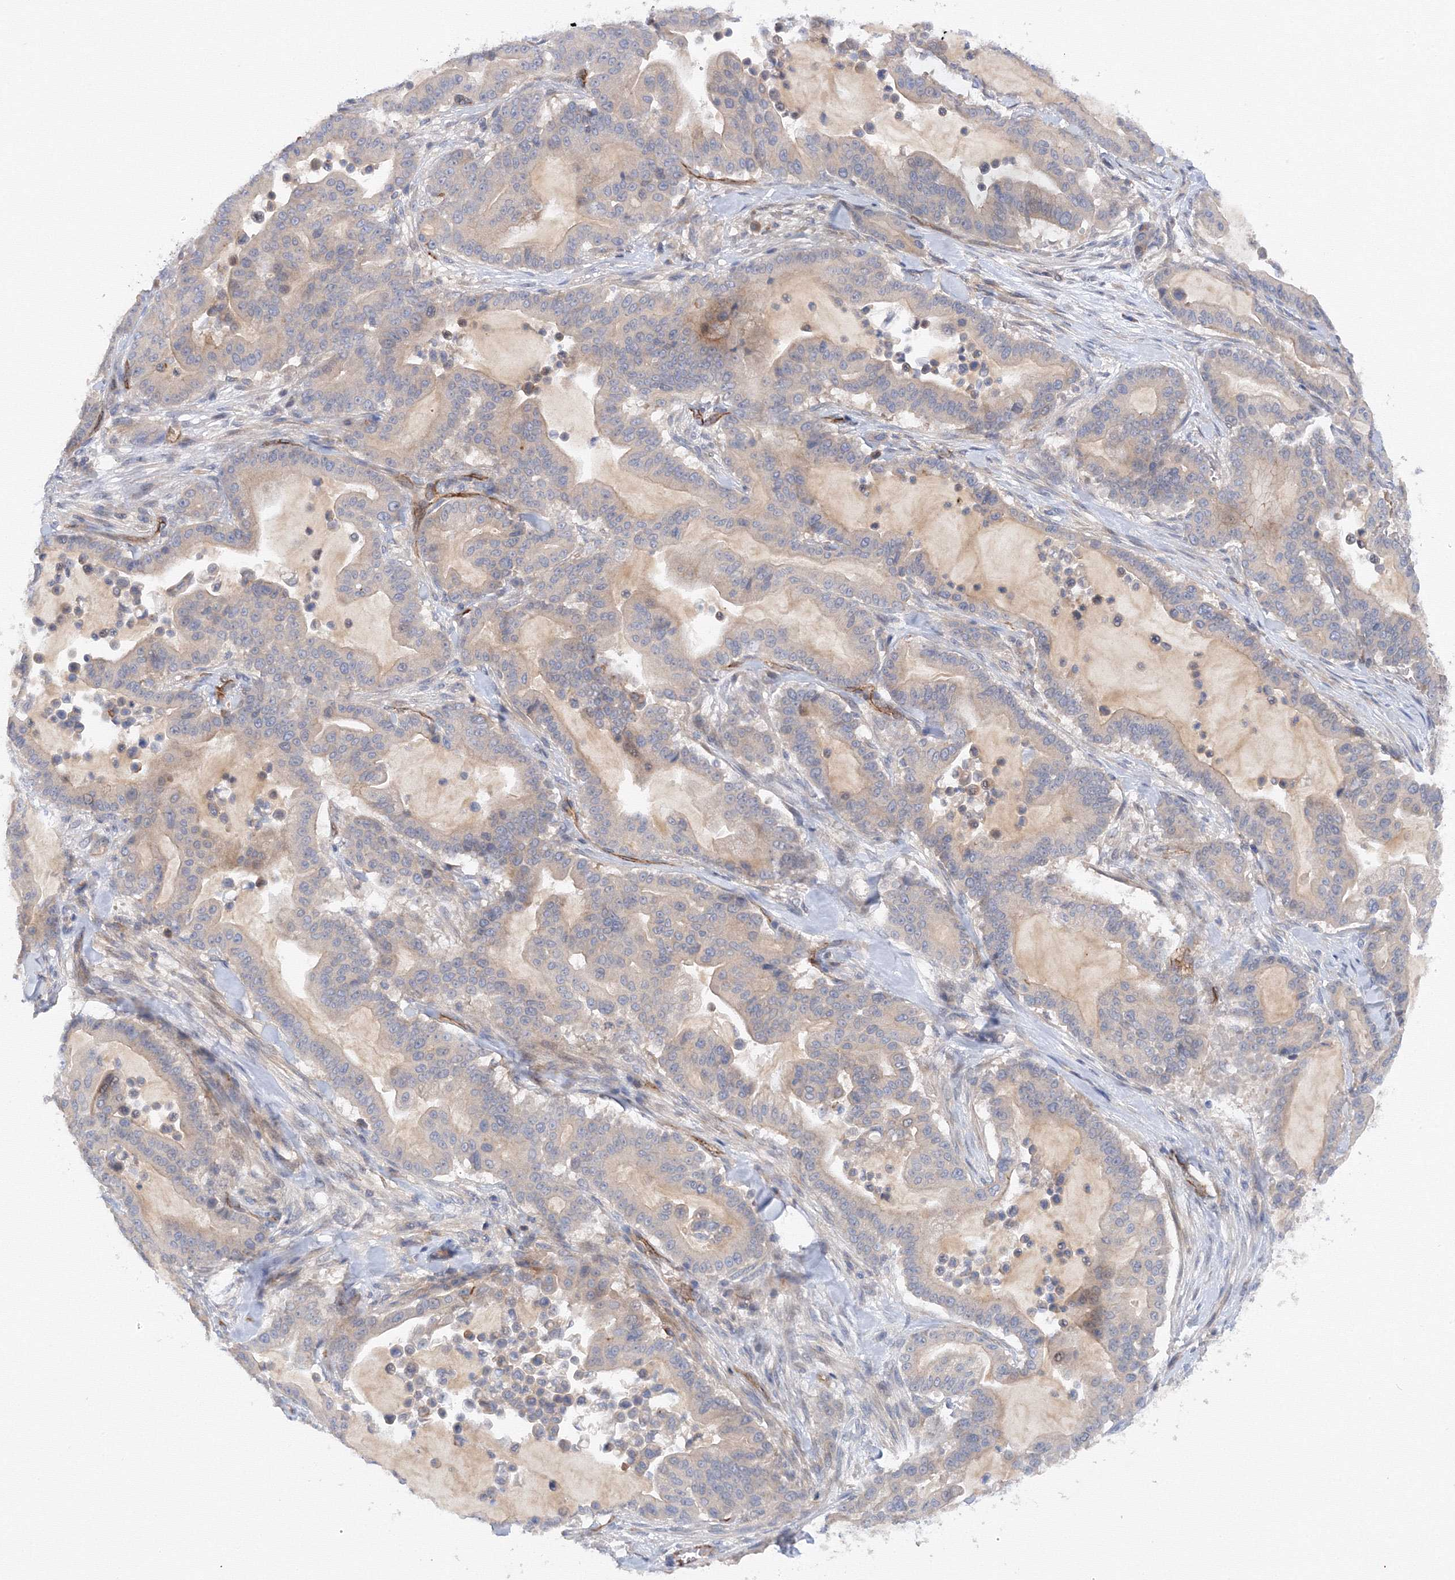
{"staining": {"intensity": "negative", "quantity": "none", "location": "none"}, "tissue": "pancreatic cancer", "cell_type": "Tumor cells", "image_type": "cancer", "snomed": [{"axis": "morphology", "description": "Adenocarcinoma, NOS"}, {"axis": "topography", "description": "Pancreas"}], "caption": "The histopathology image reveals no staining of tumor cells in pancreatic cancer. (DAB (3,3'-diaminobenzidine) immunohistochemistry visualized using brightfield microscopy, high magnification).", "gene": "DIS3L2", "patient": {"sex": "male", "age": 63}}